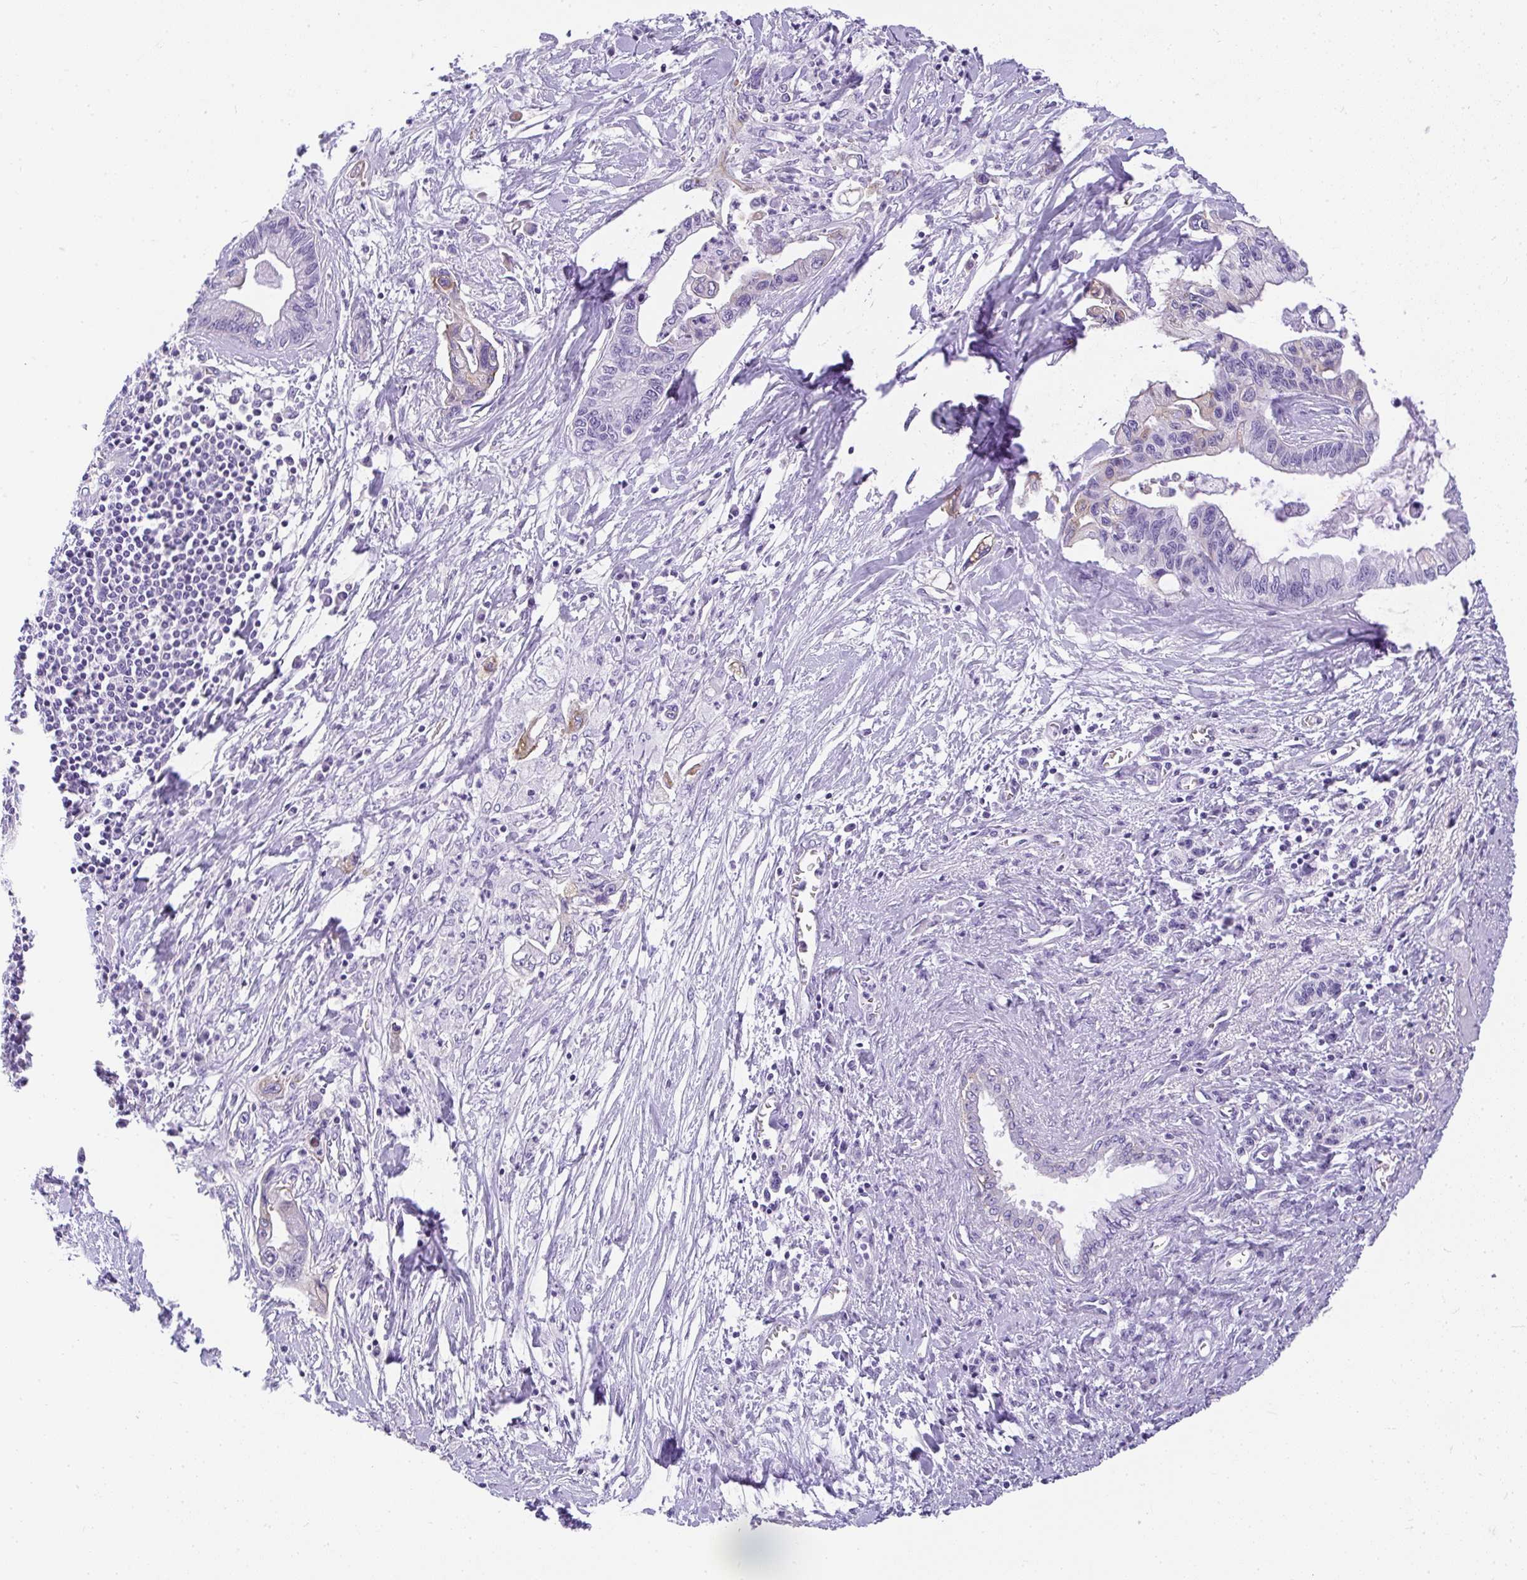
{"staining": {"intensity": "negative", "quantity": "none", "location": "none"}, "tissue": "pancreatic cancer", "cell_type": "Tumor cells", "image_type": "cancer", "snomed": [{"axis": "morphology", "description": "Adenocarcinoma, NOS"}, {"axis": "topography", "description": "Pancreas"}], "caption": "Immunohistochemical staining of human pancreatic cancer (adenocarcinoma) displays no significant expression in tumor cells.", "gene": "PLPPR3", "patient": {"sex": "male", "age": 61}}